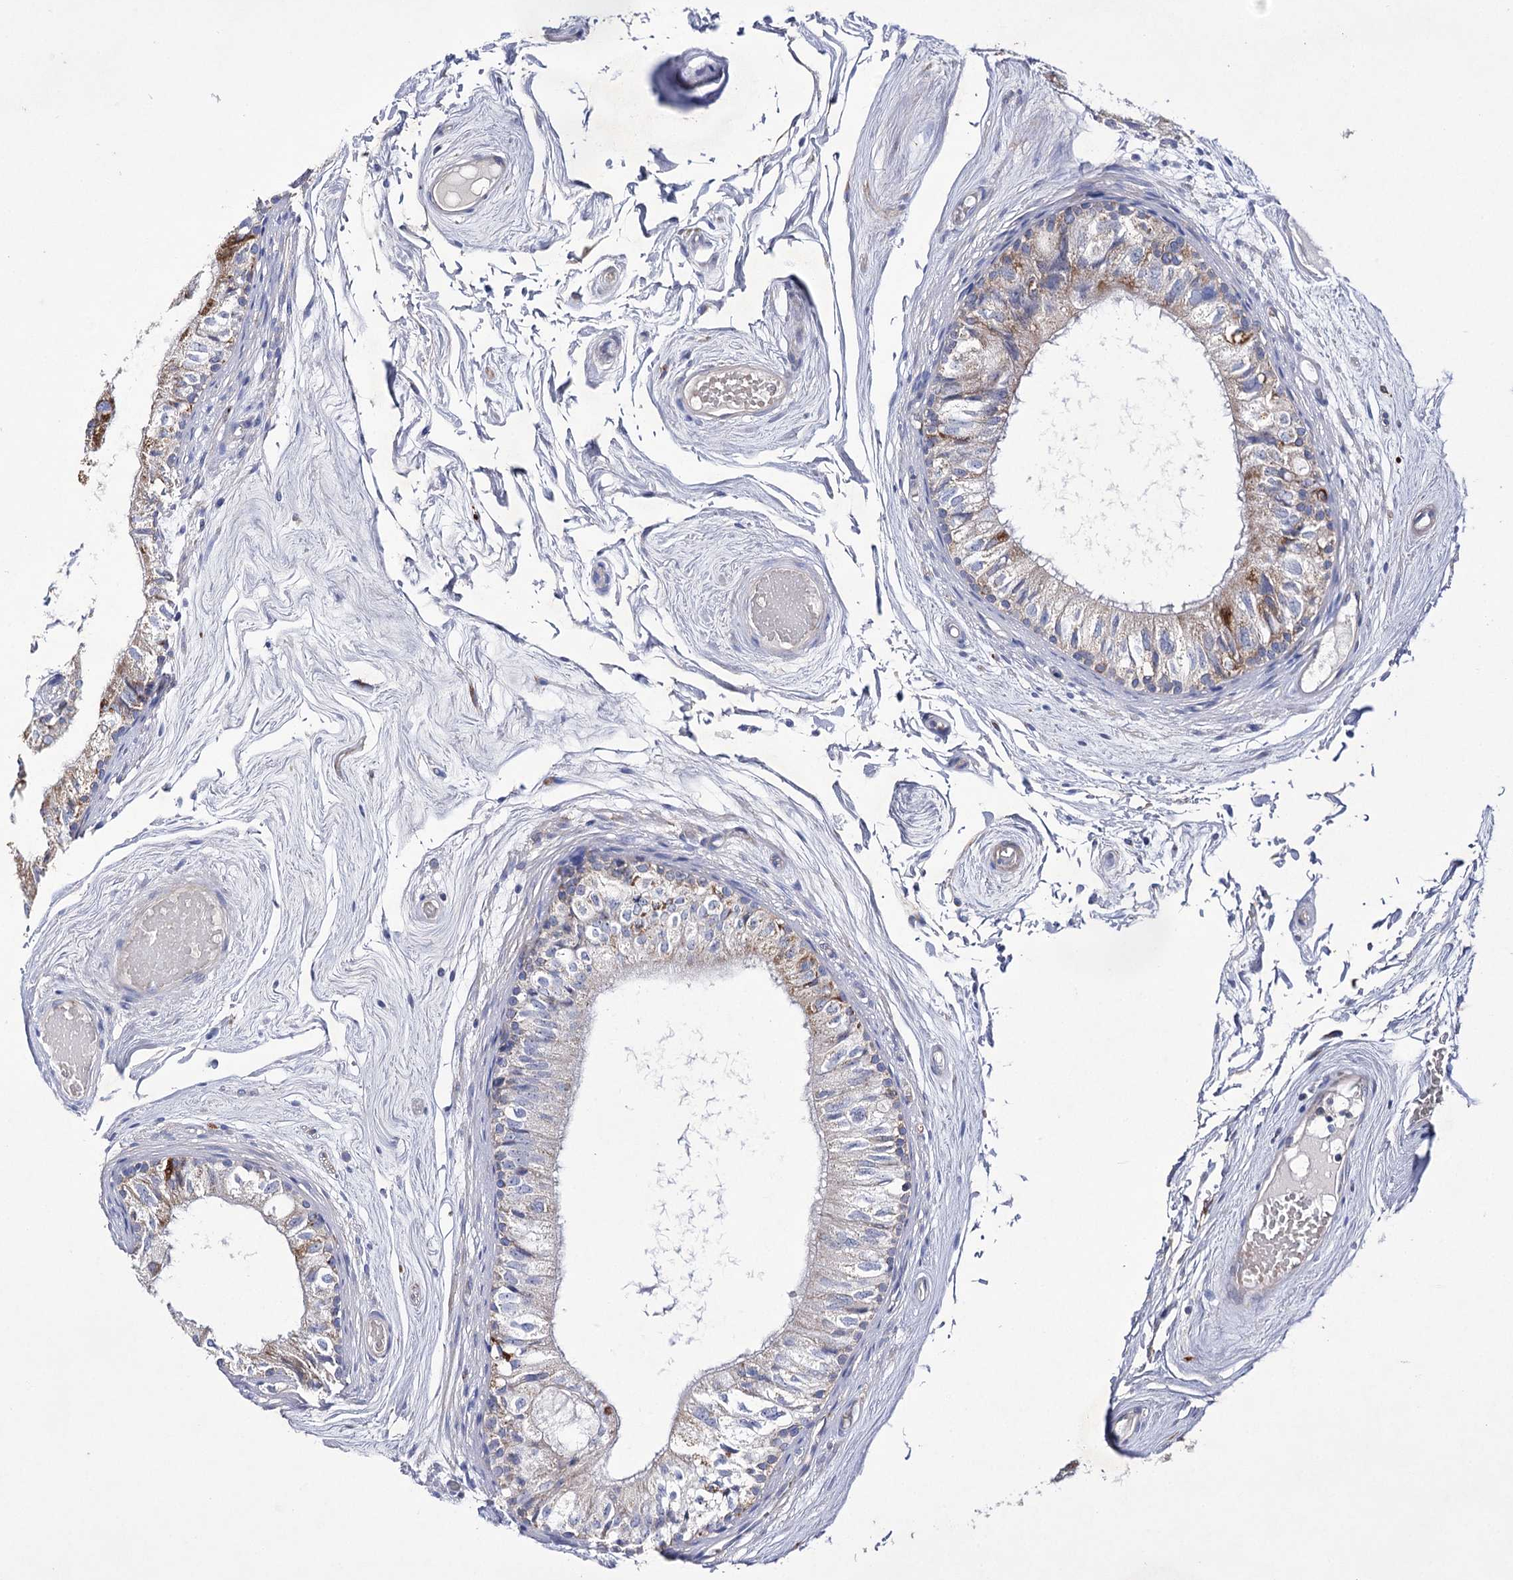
{"staining": {"intensity": "moderate", "quantity": "<25%", "location": "cytoplasmic/membranous"}, "tissue": "epididymis", "cell_type": "Glandular cells", "image_type": "normal", "snomed": [{"axis": "morphology", "description": "Normal tissue, NOS"}, {"axis": "topography", "description": "Epididymis"}], "caption": "Immunohistochemistry (IHC) staining of unremarkable epididymis, which displays low levels of moderate cytoplasmic/membranous expression in approximately <25% of glandular cells indicating moderate cytoplasmic/membranous protein expression. The staining was performed using DAB (brown) for protein detection and nuclei were counterstained in hematoxylin (blue).", "gene": "COX15", "patient": {"sex": "male", "age": 79}}